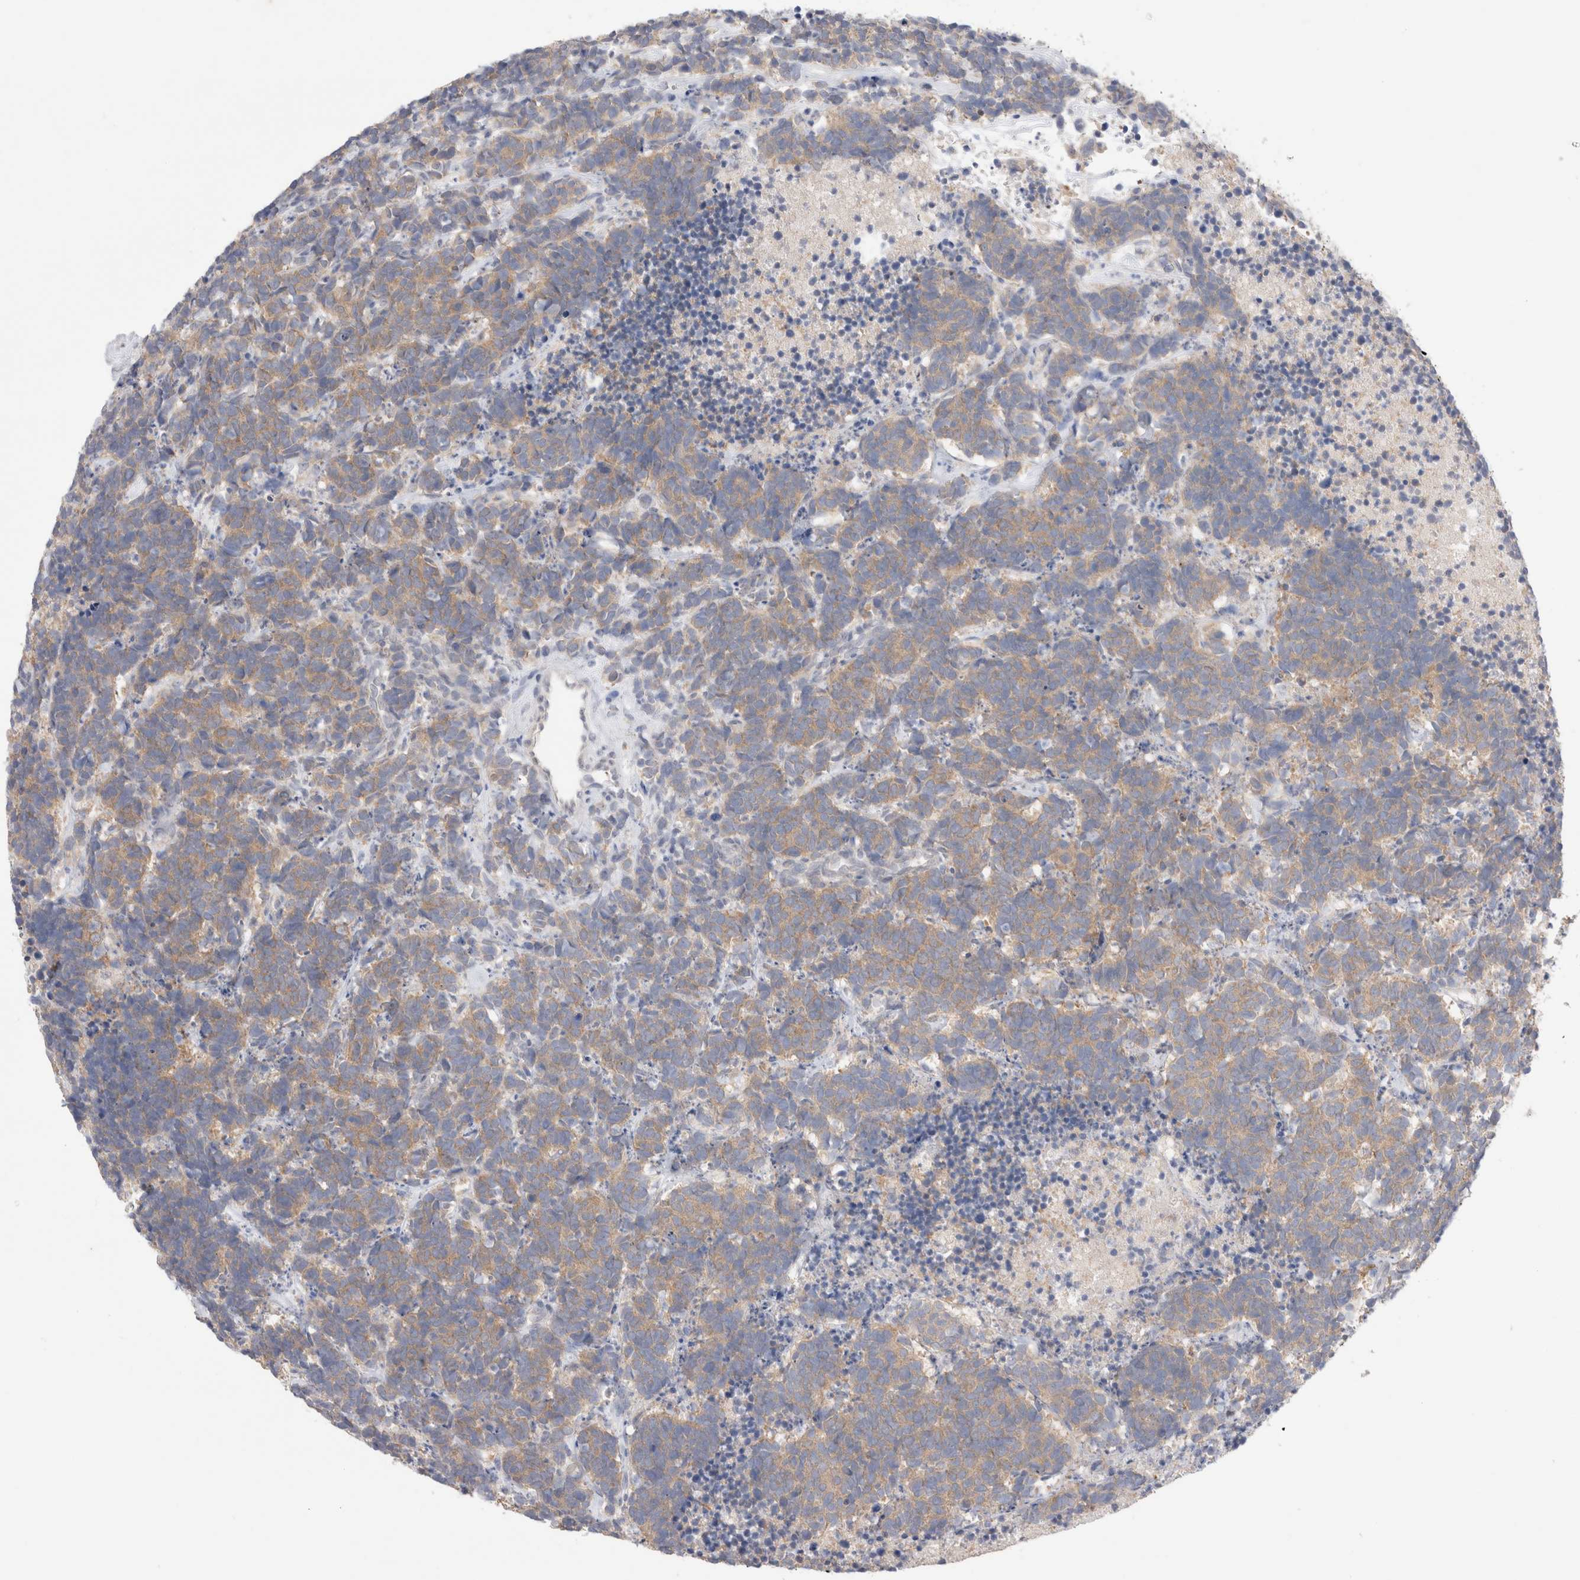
{"staining": {"intensity": "moderate", "quantity": ">75%", "location": "cytoplasmic/membranous"}, "tissue": "carcinoid", "cell_type": "Tumor cells", "image_type": "cancer", "snomed": [{"axis": "morphology", "description": "Carcinoma, NOS"}, {"axis": "morphology", "description": "Carcinoid, malignant, NOS"}, {"axis": "topography", "description": "Urinary bladder"}], "caption": "Malignant carcinoid tissue displays moderate cytoplasmic/membranous staining in approximately >75% of tumor cells", "gene": "NDOR1", "patient": {"sex": "male", "age": 57}}